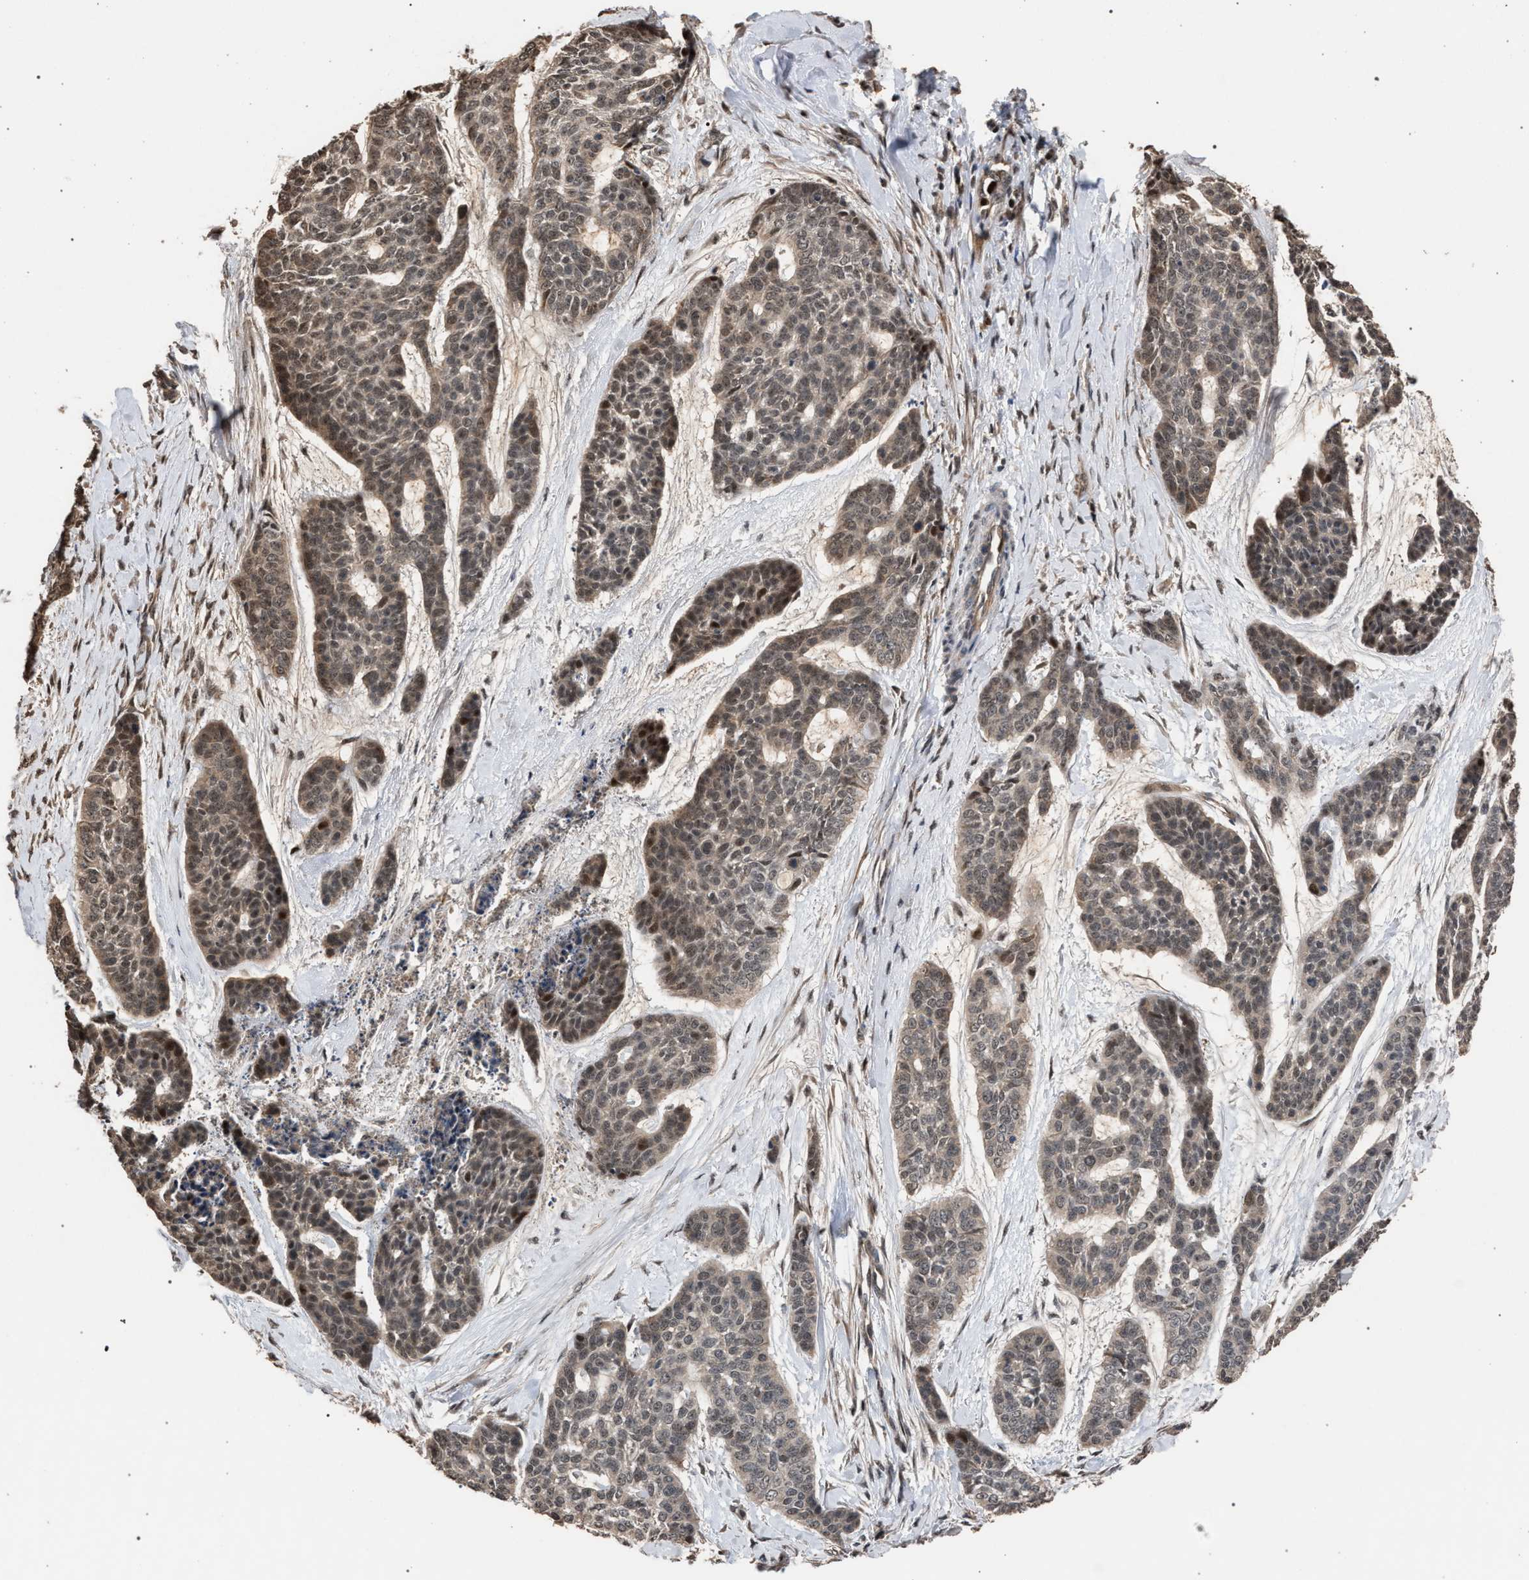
{"staining": {"intensity": "weak", "quantity": ">75%", "location": "cytoplasmic/membranous,nuclear"}, "tissue": "skin cancer", "cell_type": "Tumor cells", "image_type": "cancer", "snomed": [{"axis": "morphology", "description": "Basal cell carcinoma"}, {"axis": "topography", "description": "Skin"}], "caption": "This image demonstrates skin cancer stained with immunohistochemistry to label a protein in brown. The cytoplasmic/membranous and nuclear of tumor cells show weak positivity for the protein. Nuclei are counter-stained blue.", "gene": "NAA35", "patient": {"sex": "female", "age": 64}}